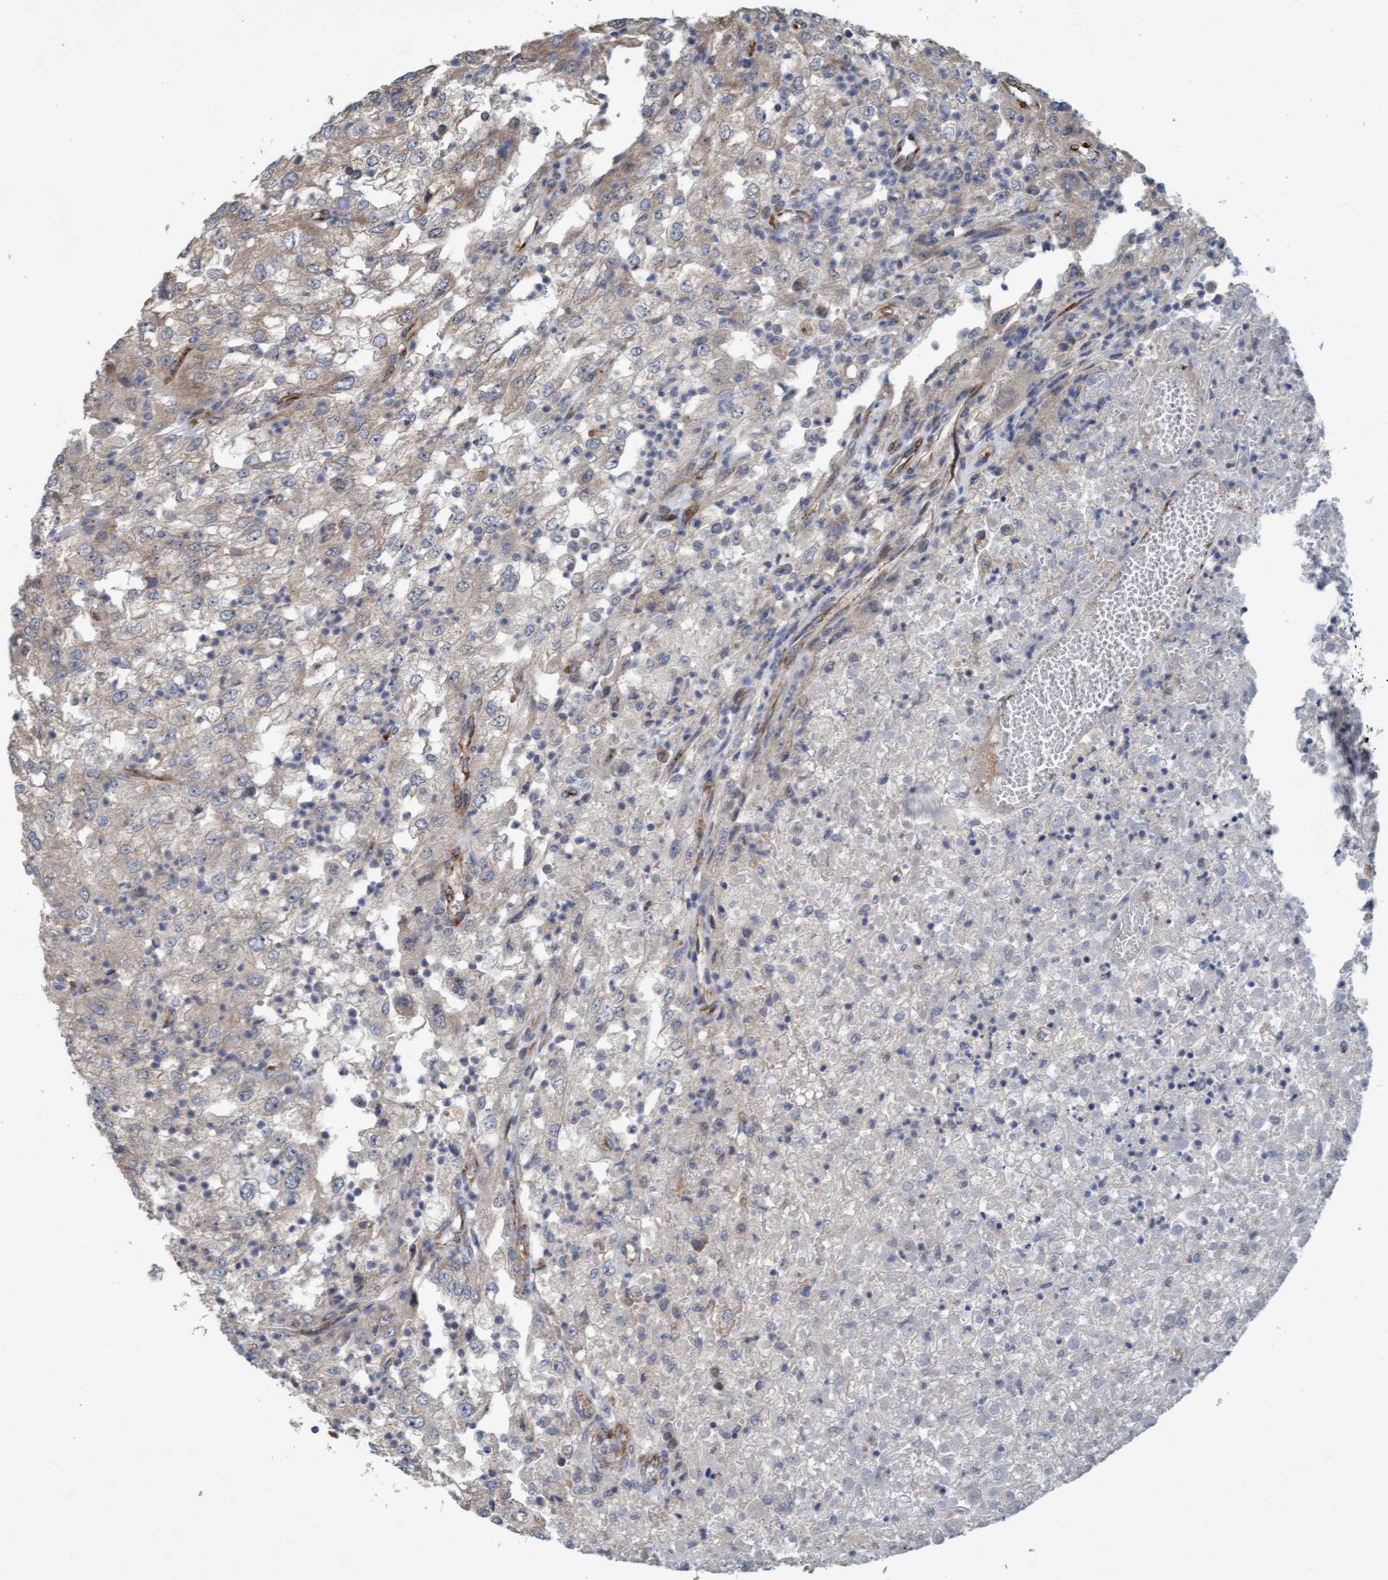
{"staining": {"intensity": "weak", "quantity": "<25%", "location": "cytoplasmic/membranous"}, "tissue": "renal cancer", "cell_type": "Tumor cells", "image_type": "cancer", "snomed": [{"axis": "morphology", "description": "Adenocarcinoma, NOS"}, {"axis": "topography", "description": "Kidney"}], "caption": "The immunohistochemistry photomicrograph has no significant positivity in tumor cells of renal cancer tissue.", "gene": "ZNF566", "patient": {"sex": "female", "age": 54}}